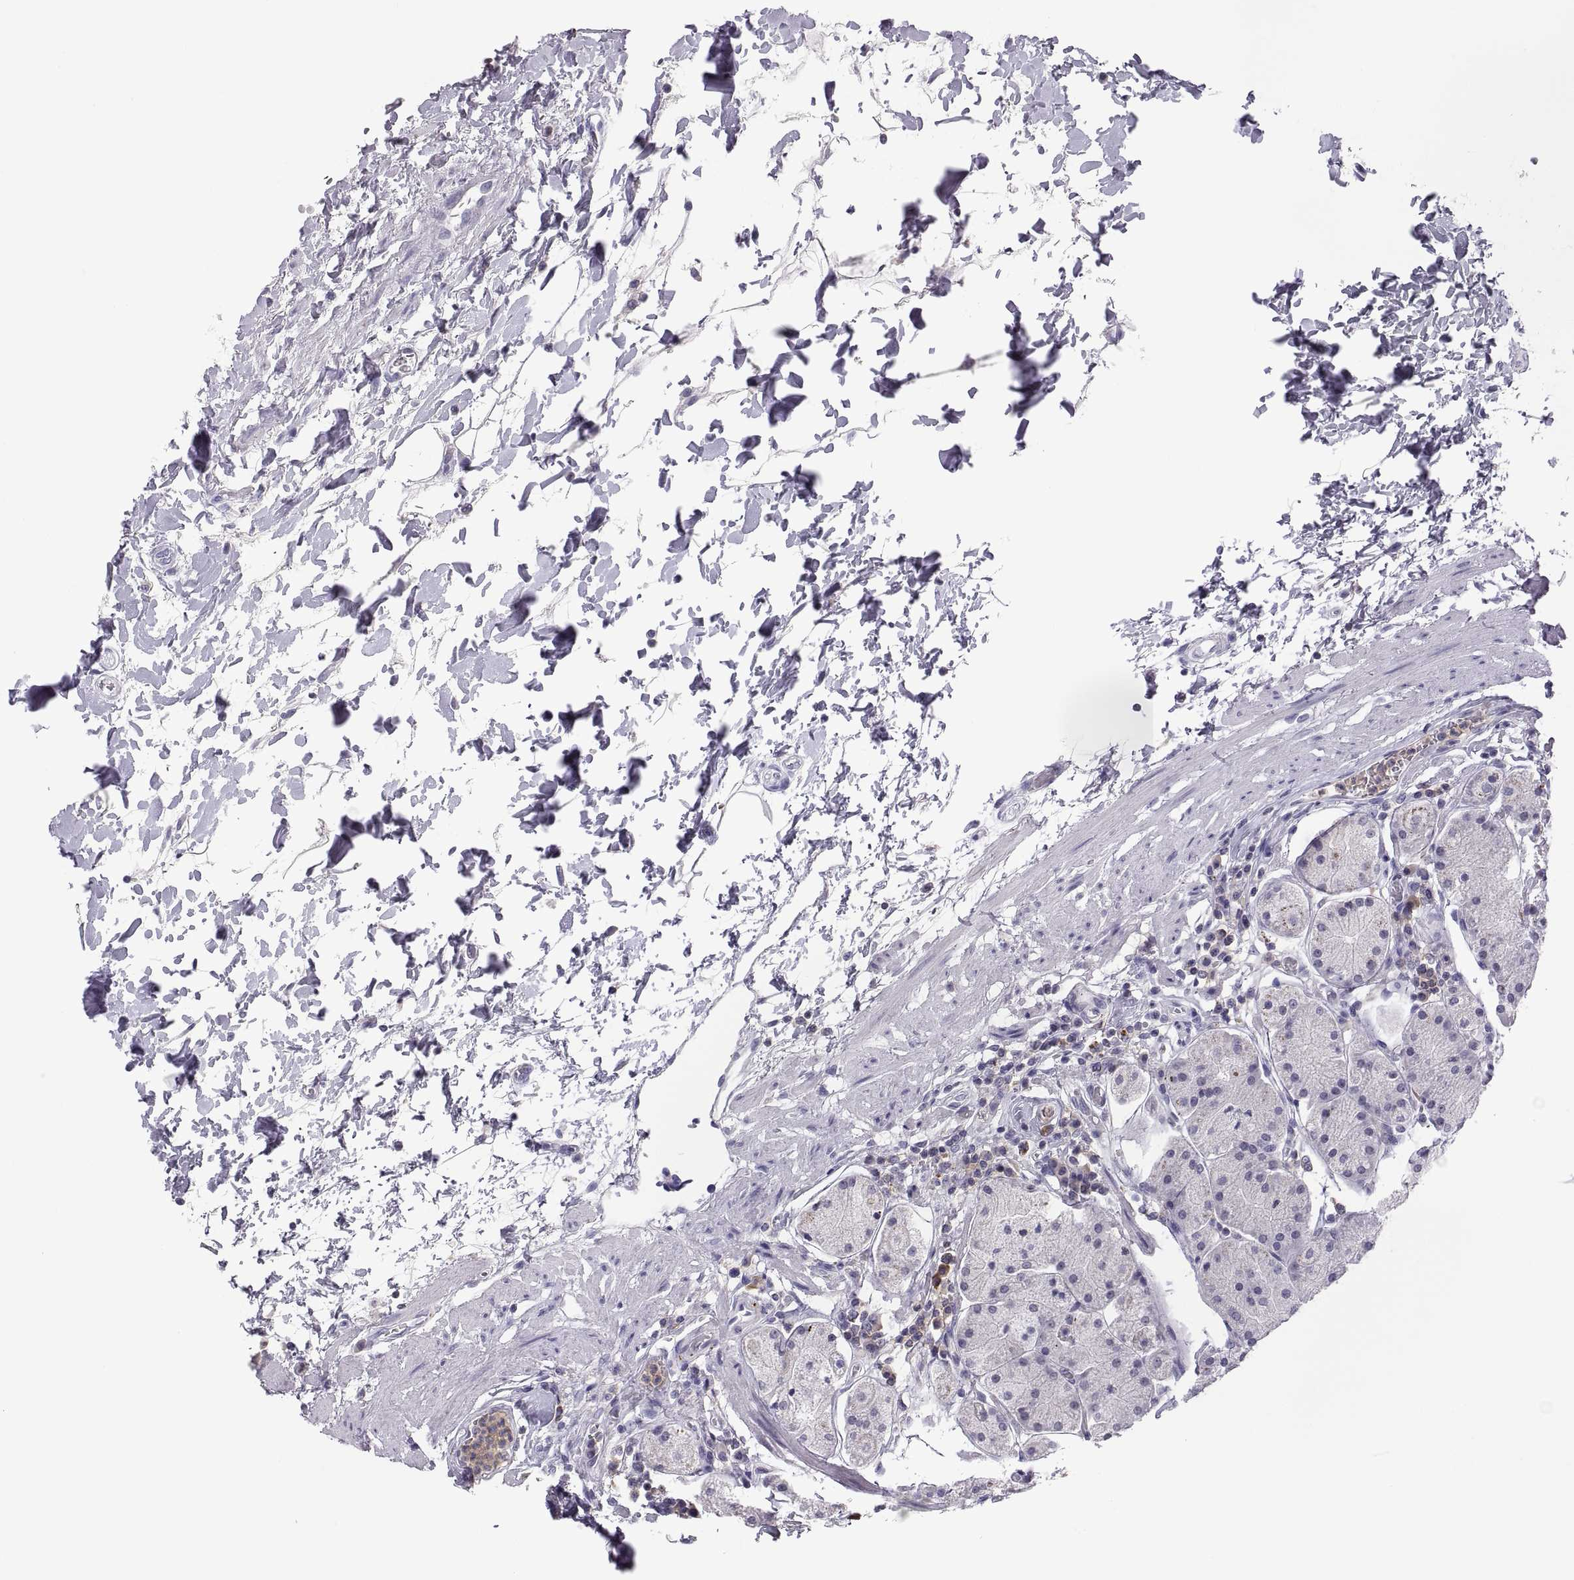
{"staining": {"intensity": "negative", "quantity": "none", "location": "none"}, "tissue": "stomach", "cell_type": "Glandular cells", "image_type": "normal", "snomed": [{"axis": "morphology", "description": "Normal tissue, NOS"}, {"axis": "topography", "description": "Stomach"}], "caption": "Benign stomach was stained to show a protein in brown. There is no significant staining in glandular cells. (Immunohistochemistry, brightfield microscopy, high magnification).", "gene": "RGS19", "patient": {"sex": "male", "age": 54}}